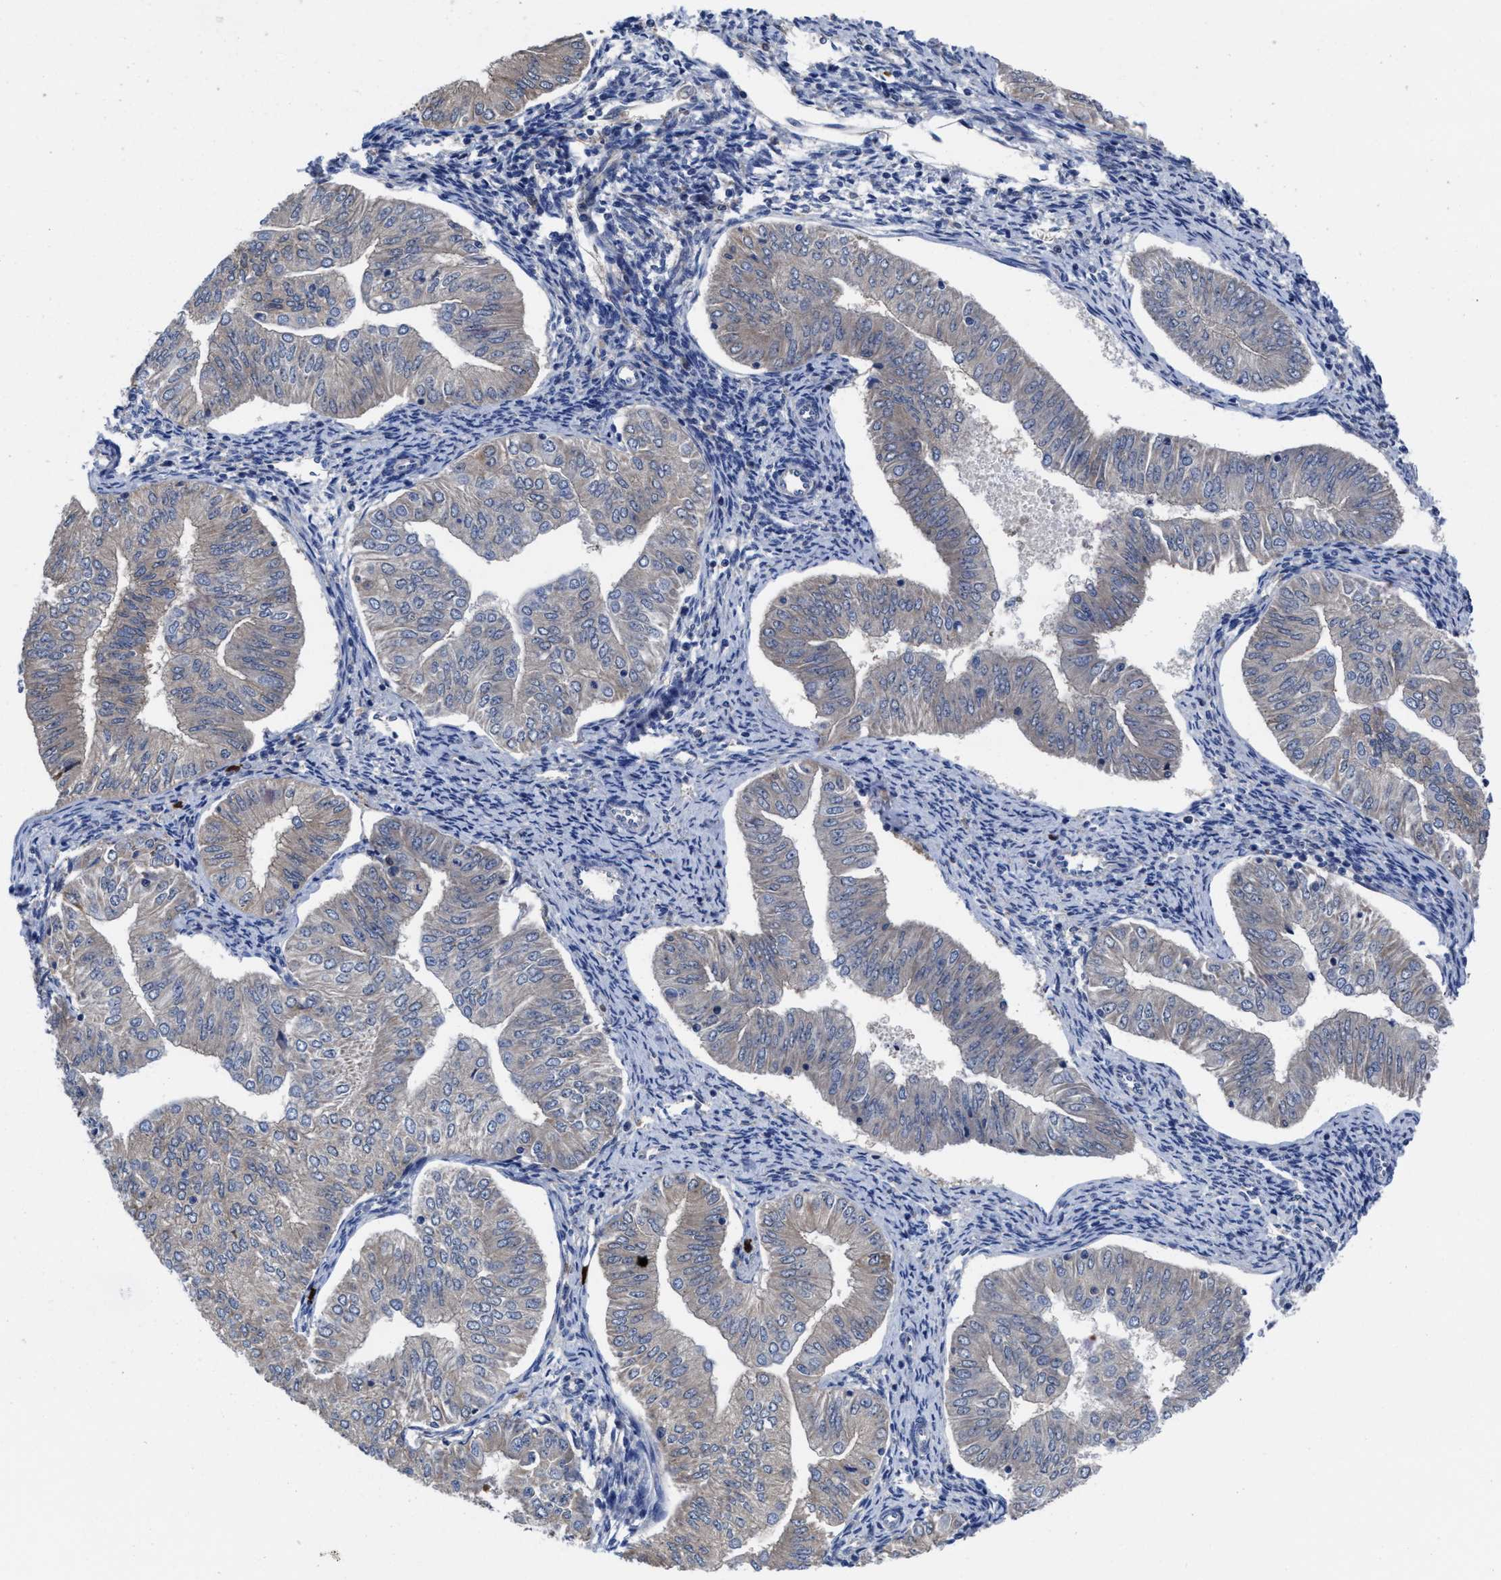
{"staining": {"intensity": "weak", "quantity": "<25%", "location": "cytoplasmic/membranous"}, "tissue": "endometrial cancer", "cell_type": "Tumor cells", "image_type": "cancer", "snomed": [{"axis": "morphology", "description": "Normal tissue, NOS"}, {"axis": "morphology", "description": "Adenocarcinoma, NOS"}, {"axis": "topography", "description": "Endometrium"}], "caption": "Protein analysis of endometrial adenocarcinoma displays no significant expression in tumor cells.", "gene": "TXNDC17", "patient": {"sex": "female", "age": 53}}